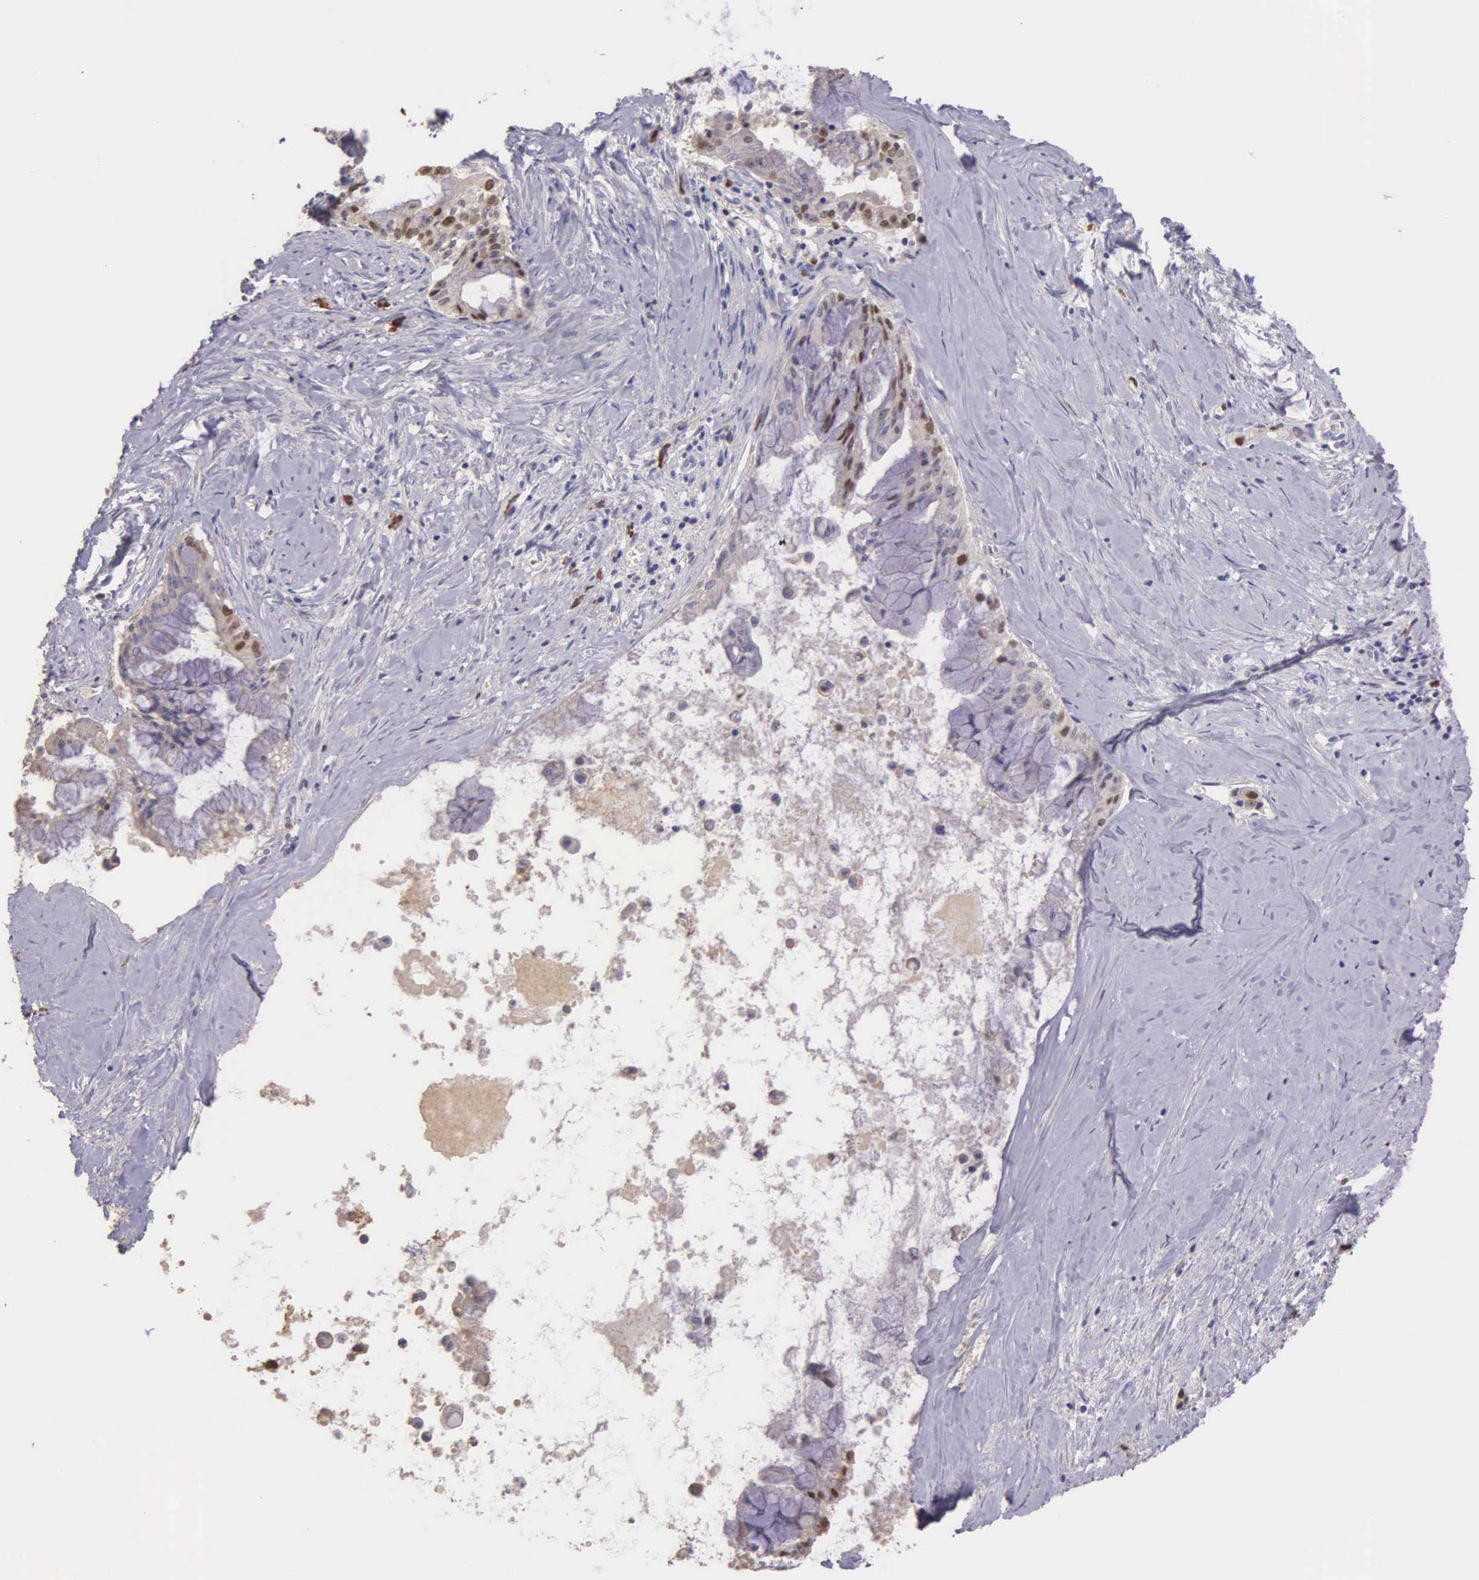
{"staining": {"intensity": "moderate", "quantity": "<25%", "location": "nuclear"}, "tissue": "pancreatic cancer", "cell_type": "Tumor cells", "image_type": "cancer", "snomed": [{"axis": "morphology", "description": "Adenocarcinoma, NOS"}, {"axis": "topography", "description": "Pancreas"}], "caption": "Pancreatic adenocarcinoma stained with immunohistochemistry (IHC) reveals moderate nuclear positivity in about <25% of tumor cells.", "gene": "MCM5", "patient": {"sex": "male", "age": 59}}